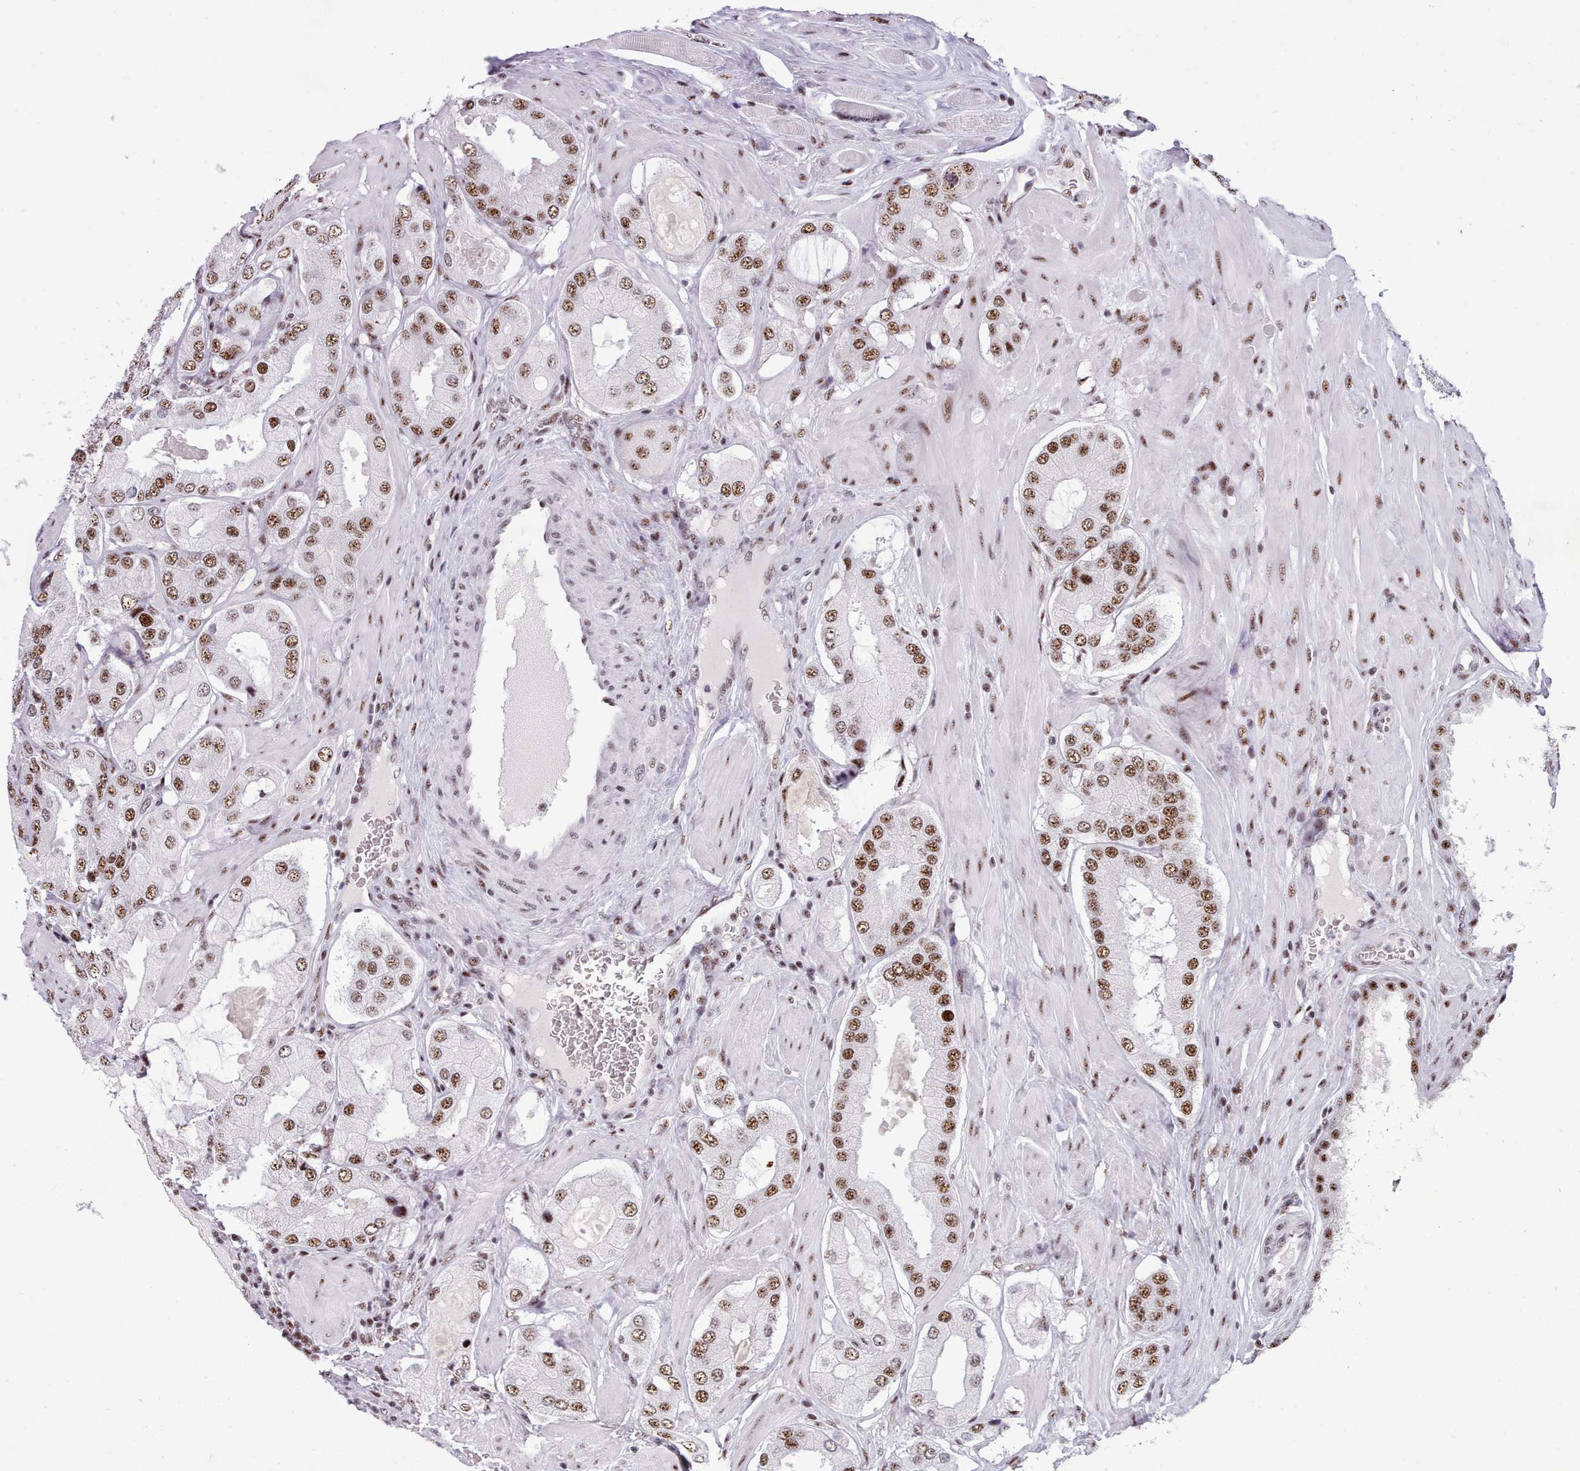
{"staining": {"intensity": "moderate", "quantity": ">75%", "location": "nuclear"}, "tissue": "prostate cancer", "cell_type": "Tumor cells", "image_type": "cancer", "snomed": [{"axis": "morphology", "description": "Adenocarcinoma, Low grade"}, {"axis": "topography", "description": "Prostate"}], "caption": "The photomicrograph shows staining of prostate cancer, revealing moderate nuclear protein staining (brown color) within tumor cells.", "gene": "TMEM35B", "patient": {"sex": "male", "age": 42}}